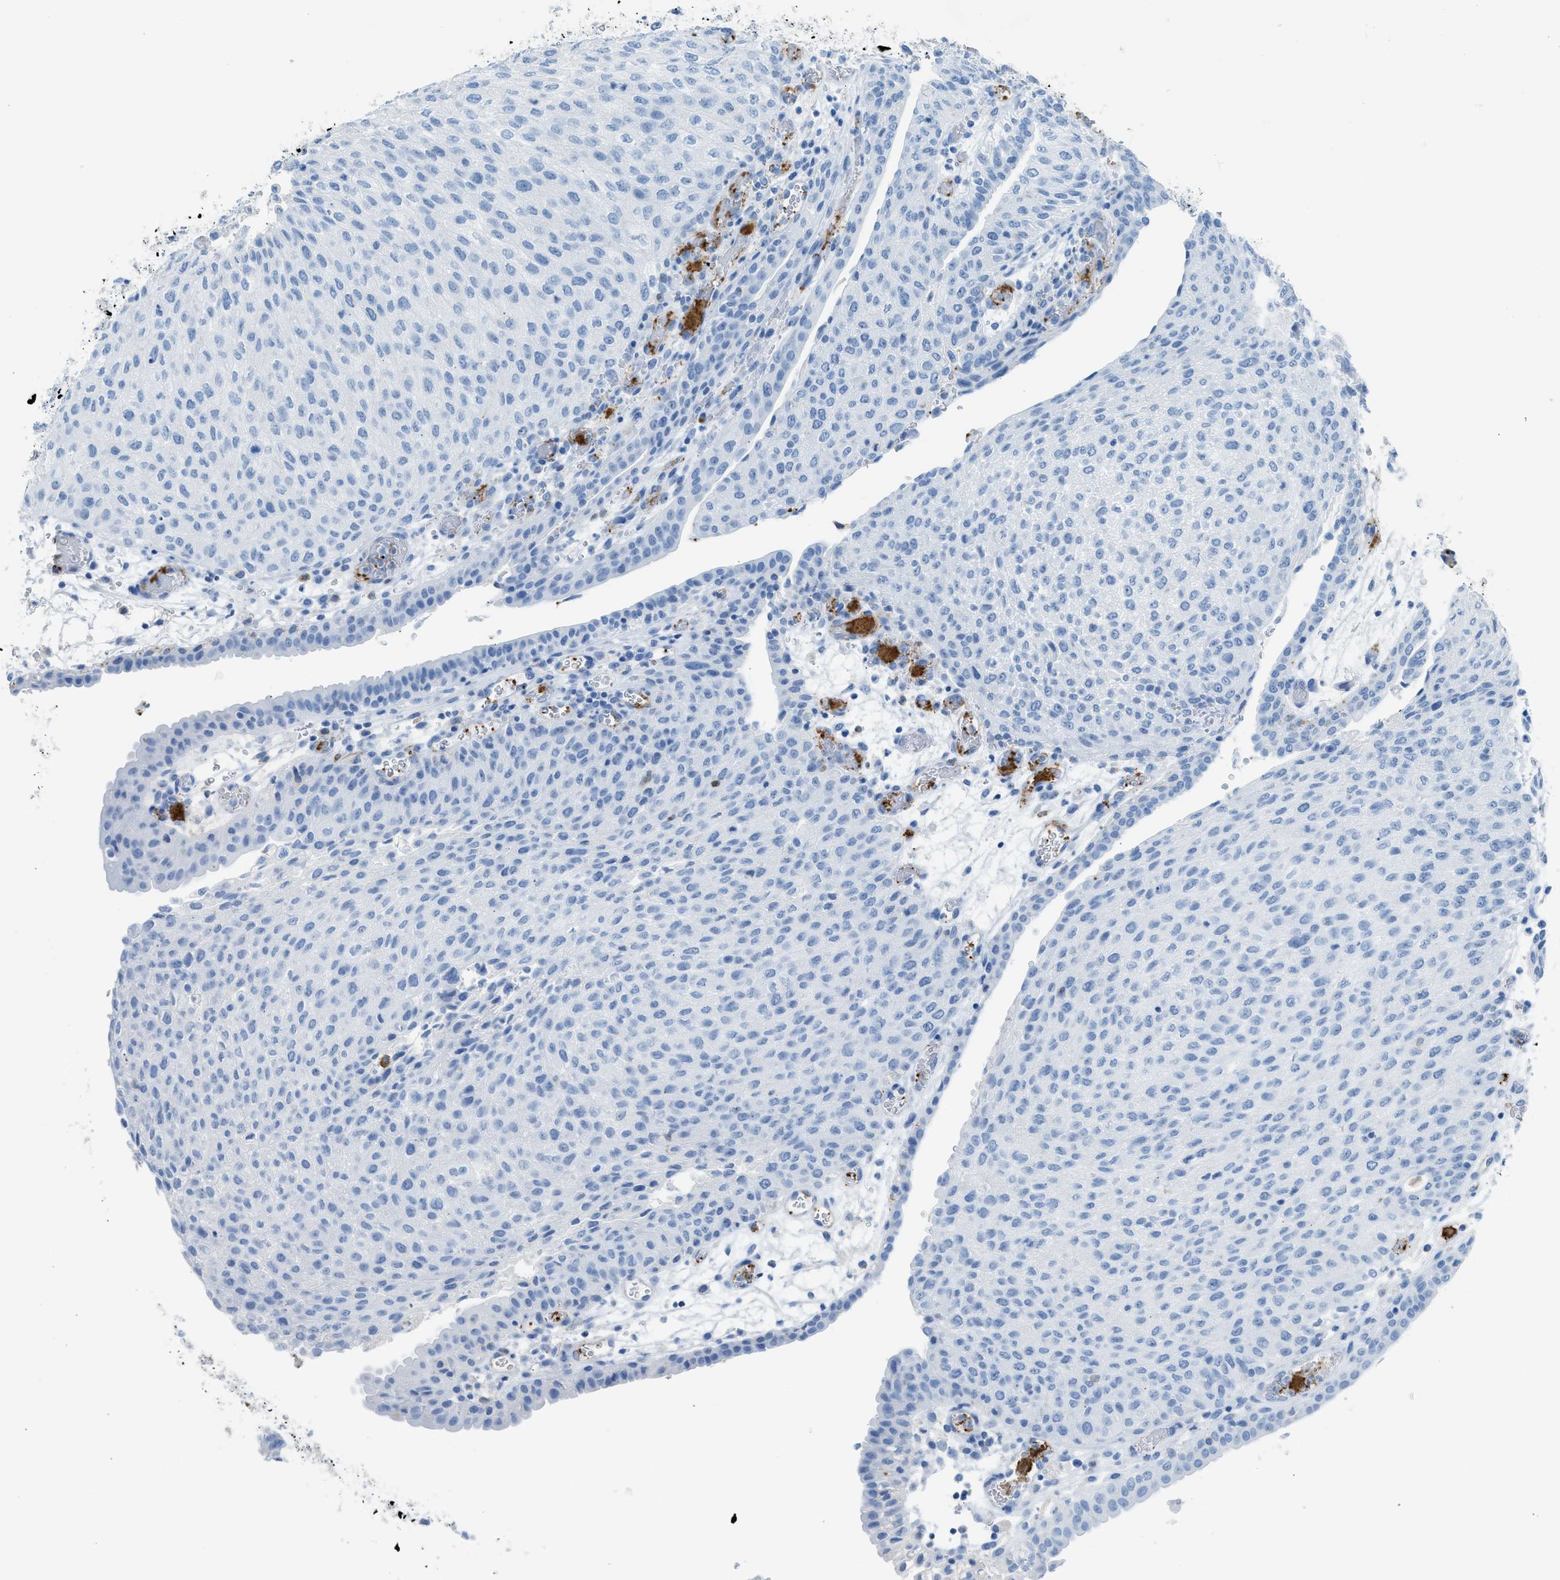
{"staining": {"intensity": "negative", "quantity": "none", "location": "none"}, "tissue": "urothelial cancer", "cell_type": "Tumor cells", "image_type": "cancer", "snomed": [{"axis": "morphology", "description": "Urothelial carcinoma, Low grade"}, {"axis": "morphology", "description": "Urothelial carcinoma, High grade"}, {"axis": "topography", "description": "Urinary bladder"}], "caption": "DAB (3,3'-diaminobenzidine) immunohistochemical staining of human urothelial cancer reveals no significant positivity in tumor cells.", "gene": "FAIM2", "patient": {"sex": "male", "age": 35}}